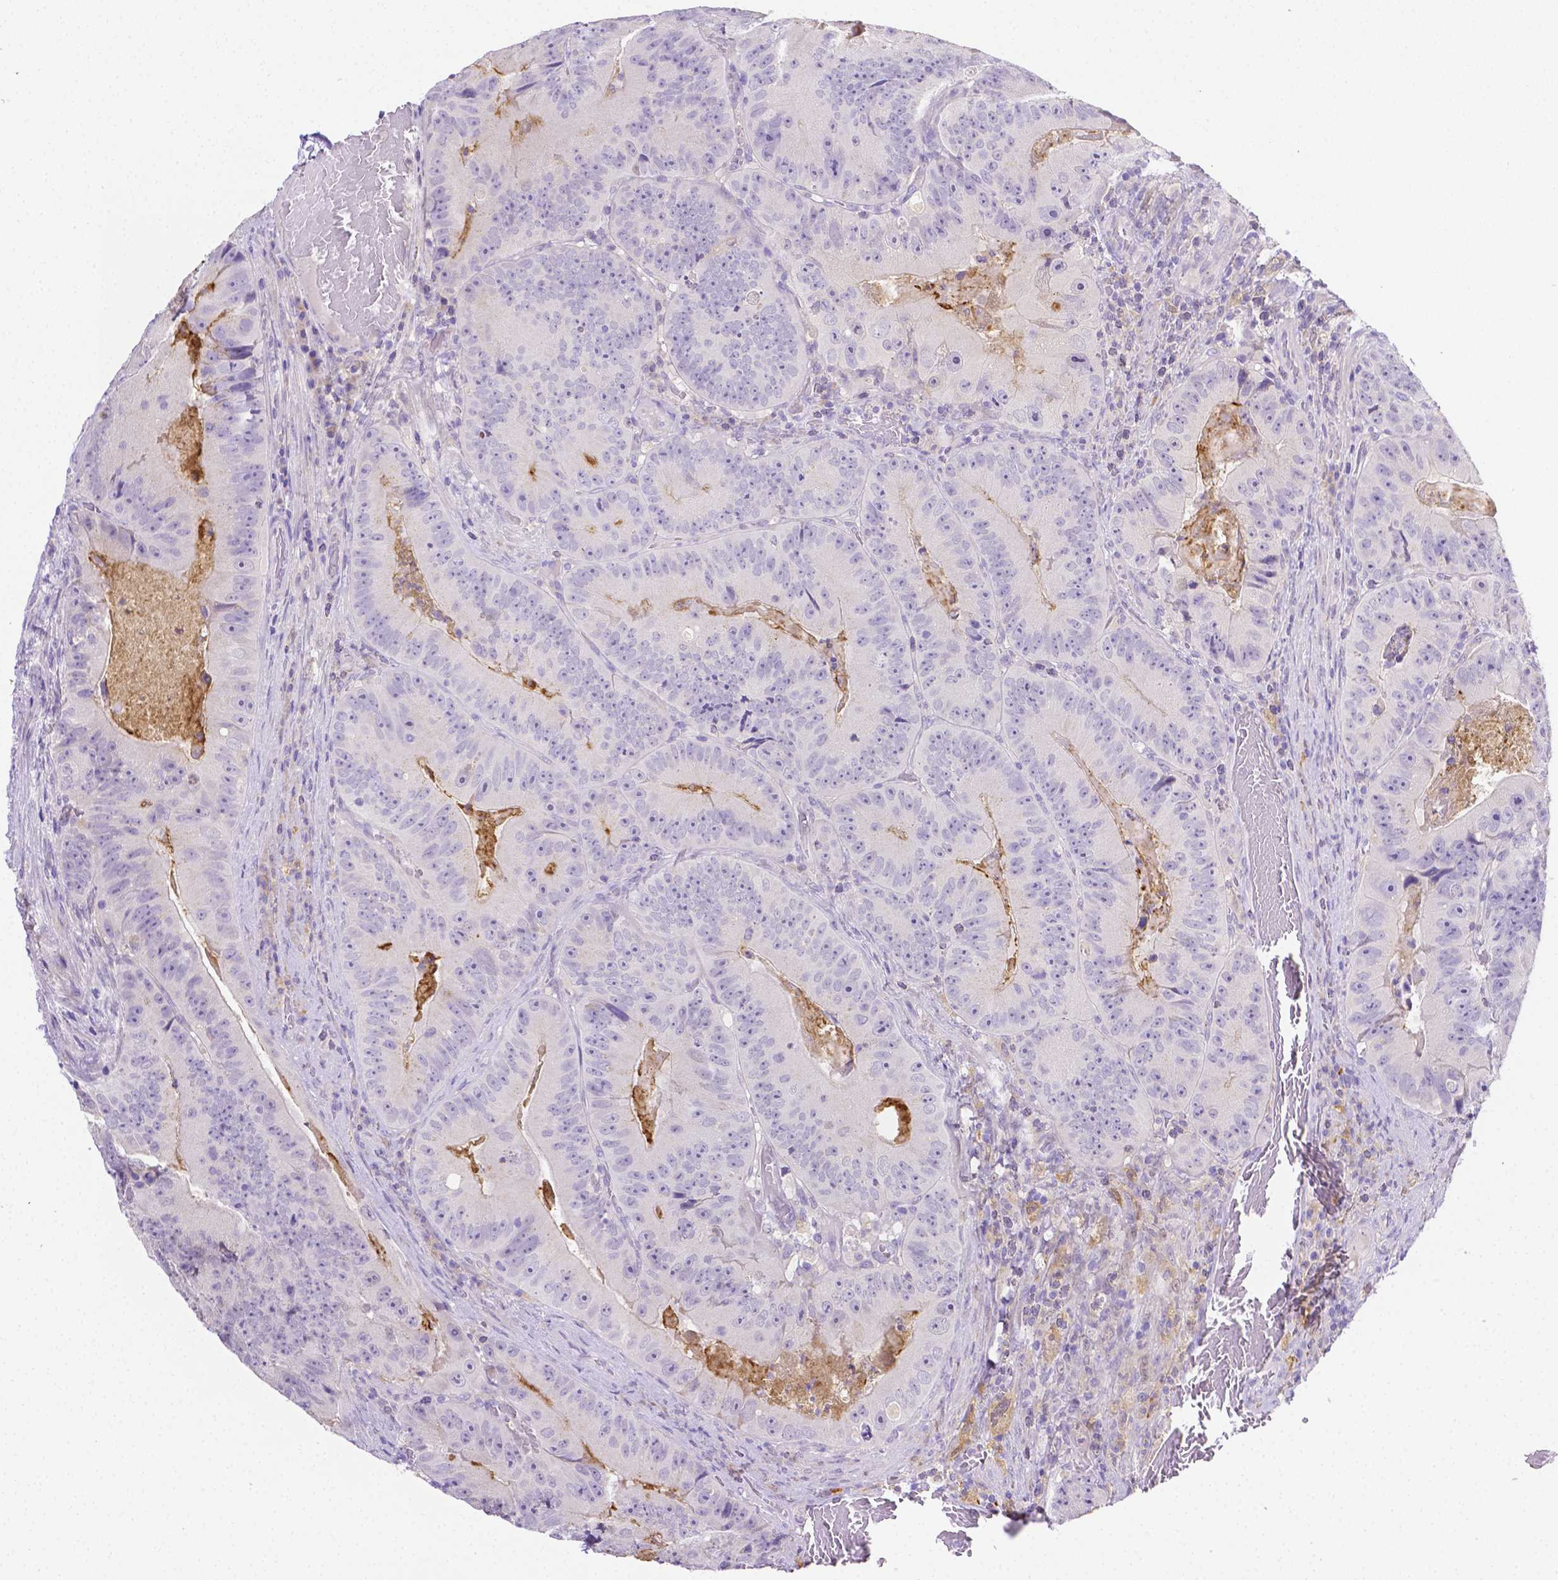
{"staining": {"intensity": "negative", "quantity": "none", "location": "none"}, "tissue": "colorectal cancer", "cell_type": "Tumor cells", "image_type": "cancer", "snomed": [{"axis": "morphology", "description": "Adenocarcinoma, NOS"}, {"axis": "topography", "description": "Colon"}], "caption": "Tumor cells are negative for brown protein staining in colorectal adenocarcinoma.", "gene": "NXPH2", "patient": {"sex": "female", "age": 86}}